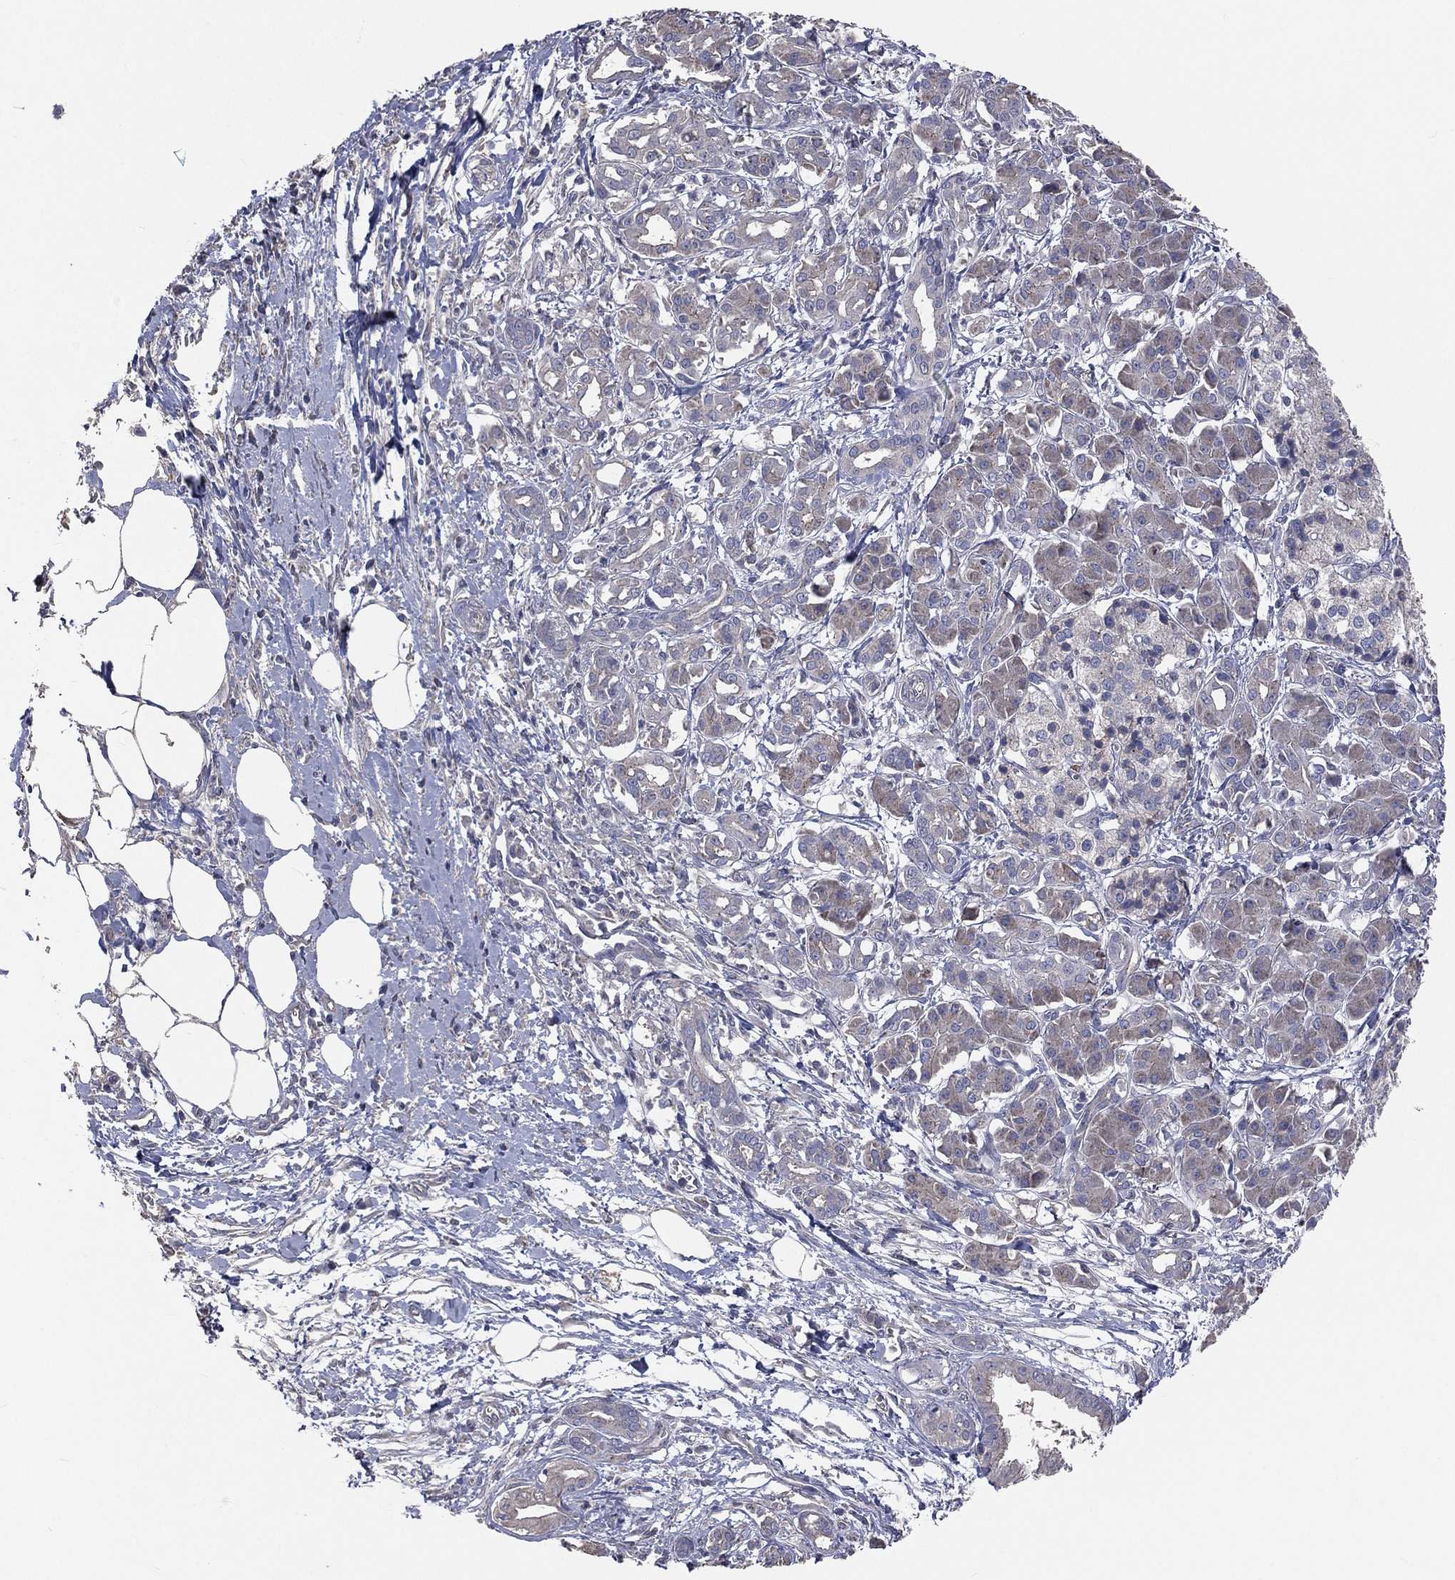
{"staining": {"intensity": "weak", "quantity": "<25%", "location": "cytoplasmic/membranous"}, "tissue": "pancreatic cancer", "cell_type": "Tumor cells", "image_type": "cancer", "snomed": [{"axis": "morphology", "description": "Adenocarcinoma, NOS"}, {"axis": "topography", "description": "Pancreas"}], "caption": "Immunohistochemical staining of human pancreatic cancer (adenocarcinoma) reveals no significant staining in tumor cells.", "gene": "CROCC", "patient": {"sex": "male", "age": 72}}